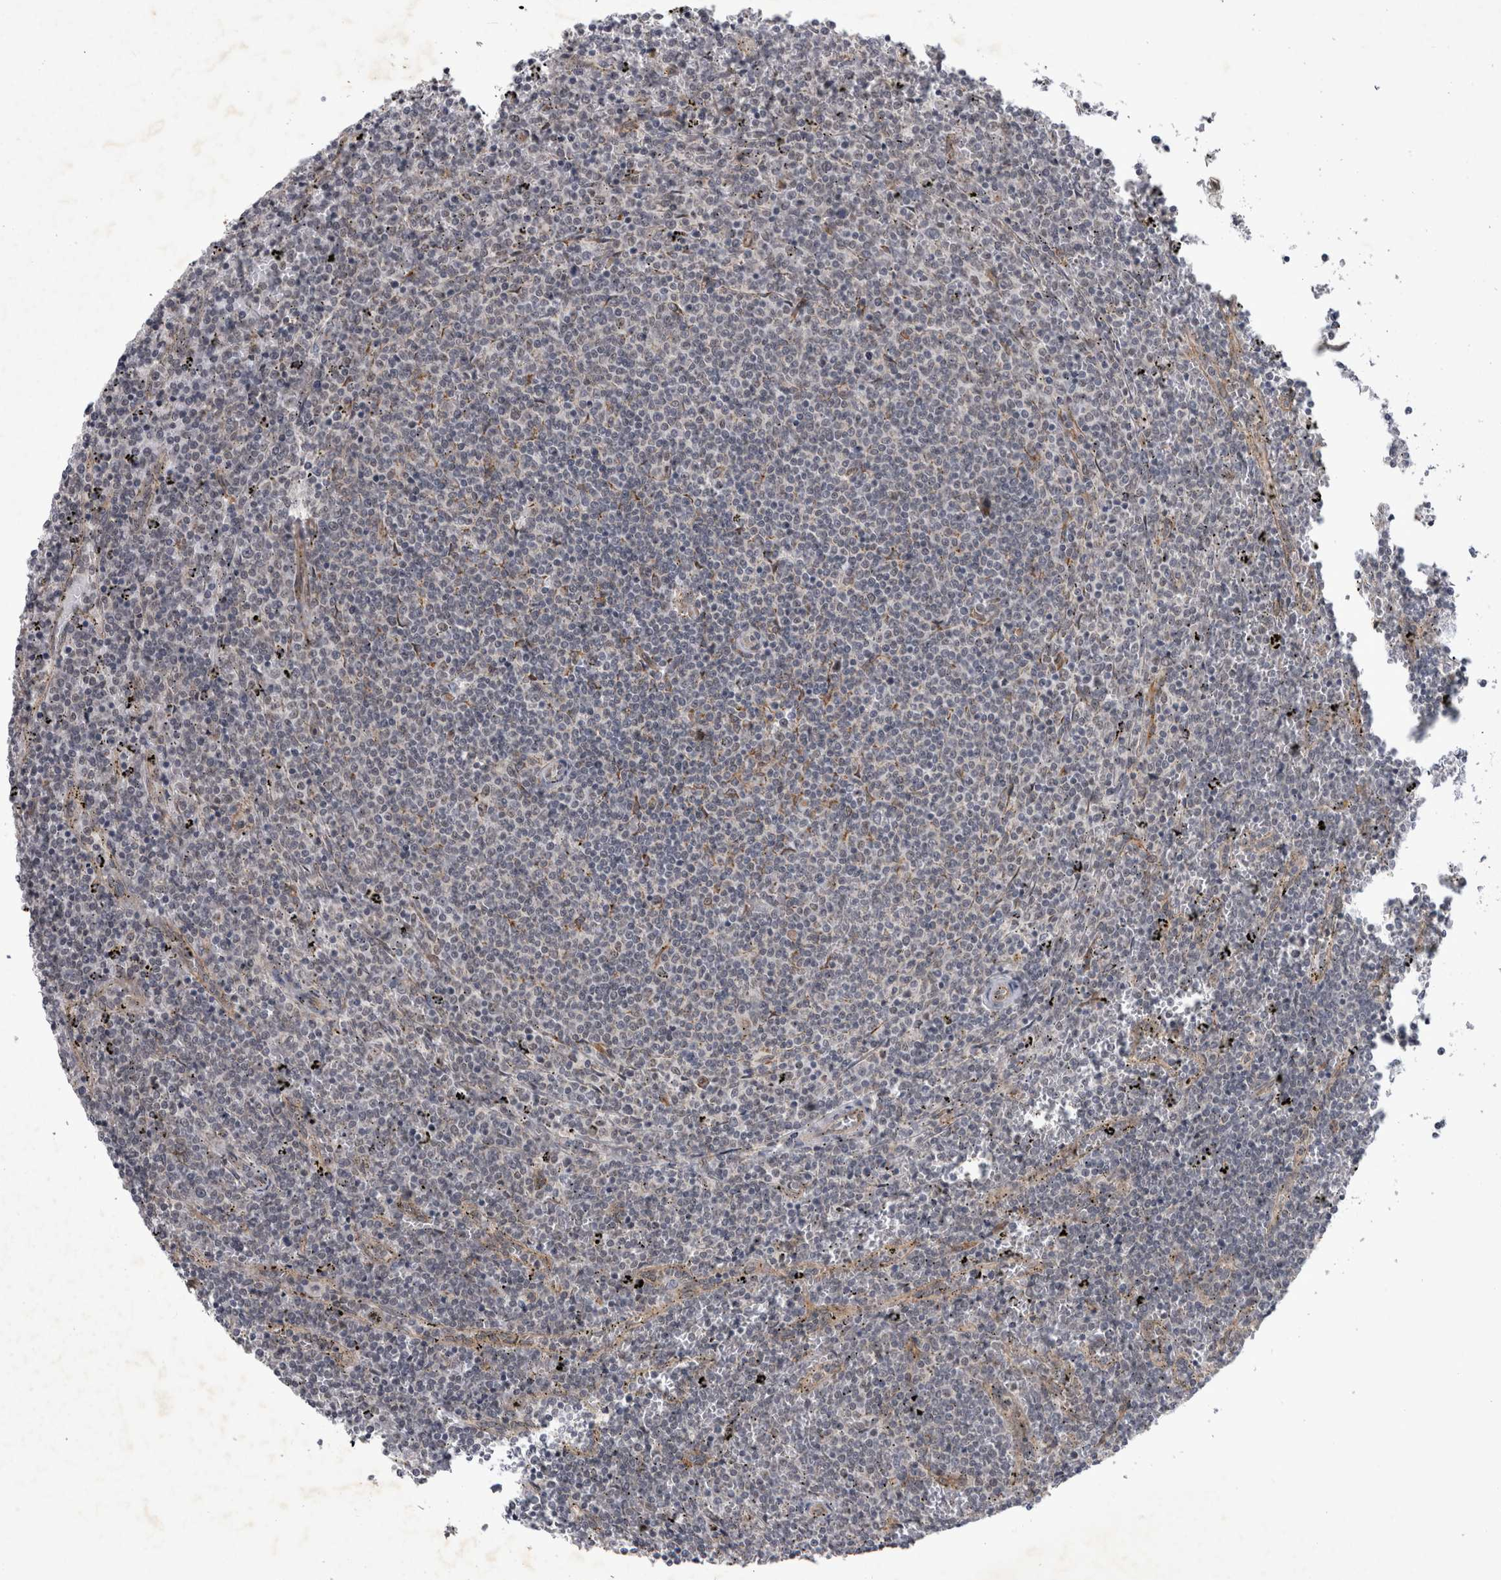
{"staining": {"intensity": "negative", "quantity": "none", "location": "none"}, "tissue": "lymphoma", "cell_type": "Tumor cells", "image_type": "cancer", "snomed": [{"axis": "morphology", "description": "Malignant lymphoma, non-Hodgkin's type, Low grade"}, {"axis": "topography", "description": "Spleen"}], "caption": "Tumor cells are negative for brown protein staining in lymphoma.", "gene": "PARP11", "patient": {"sex": "female", "age": 50}}